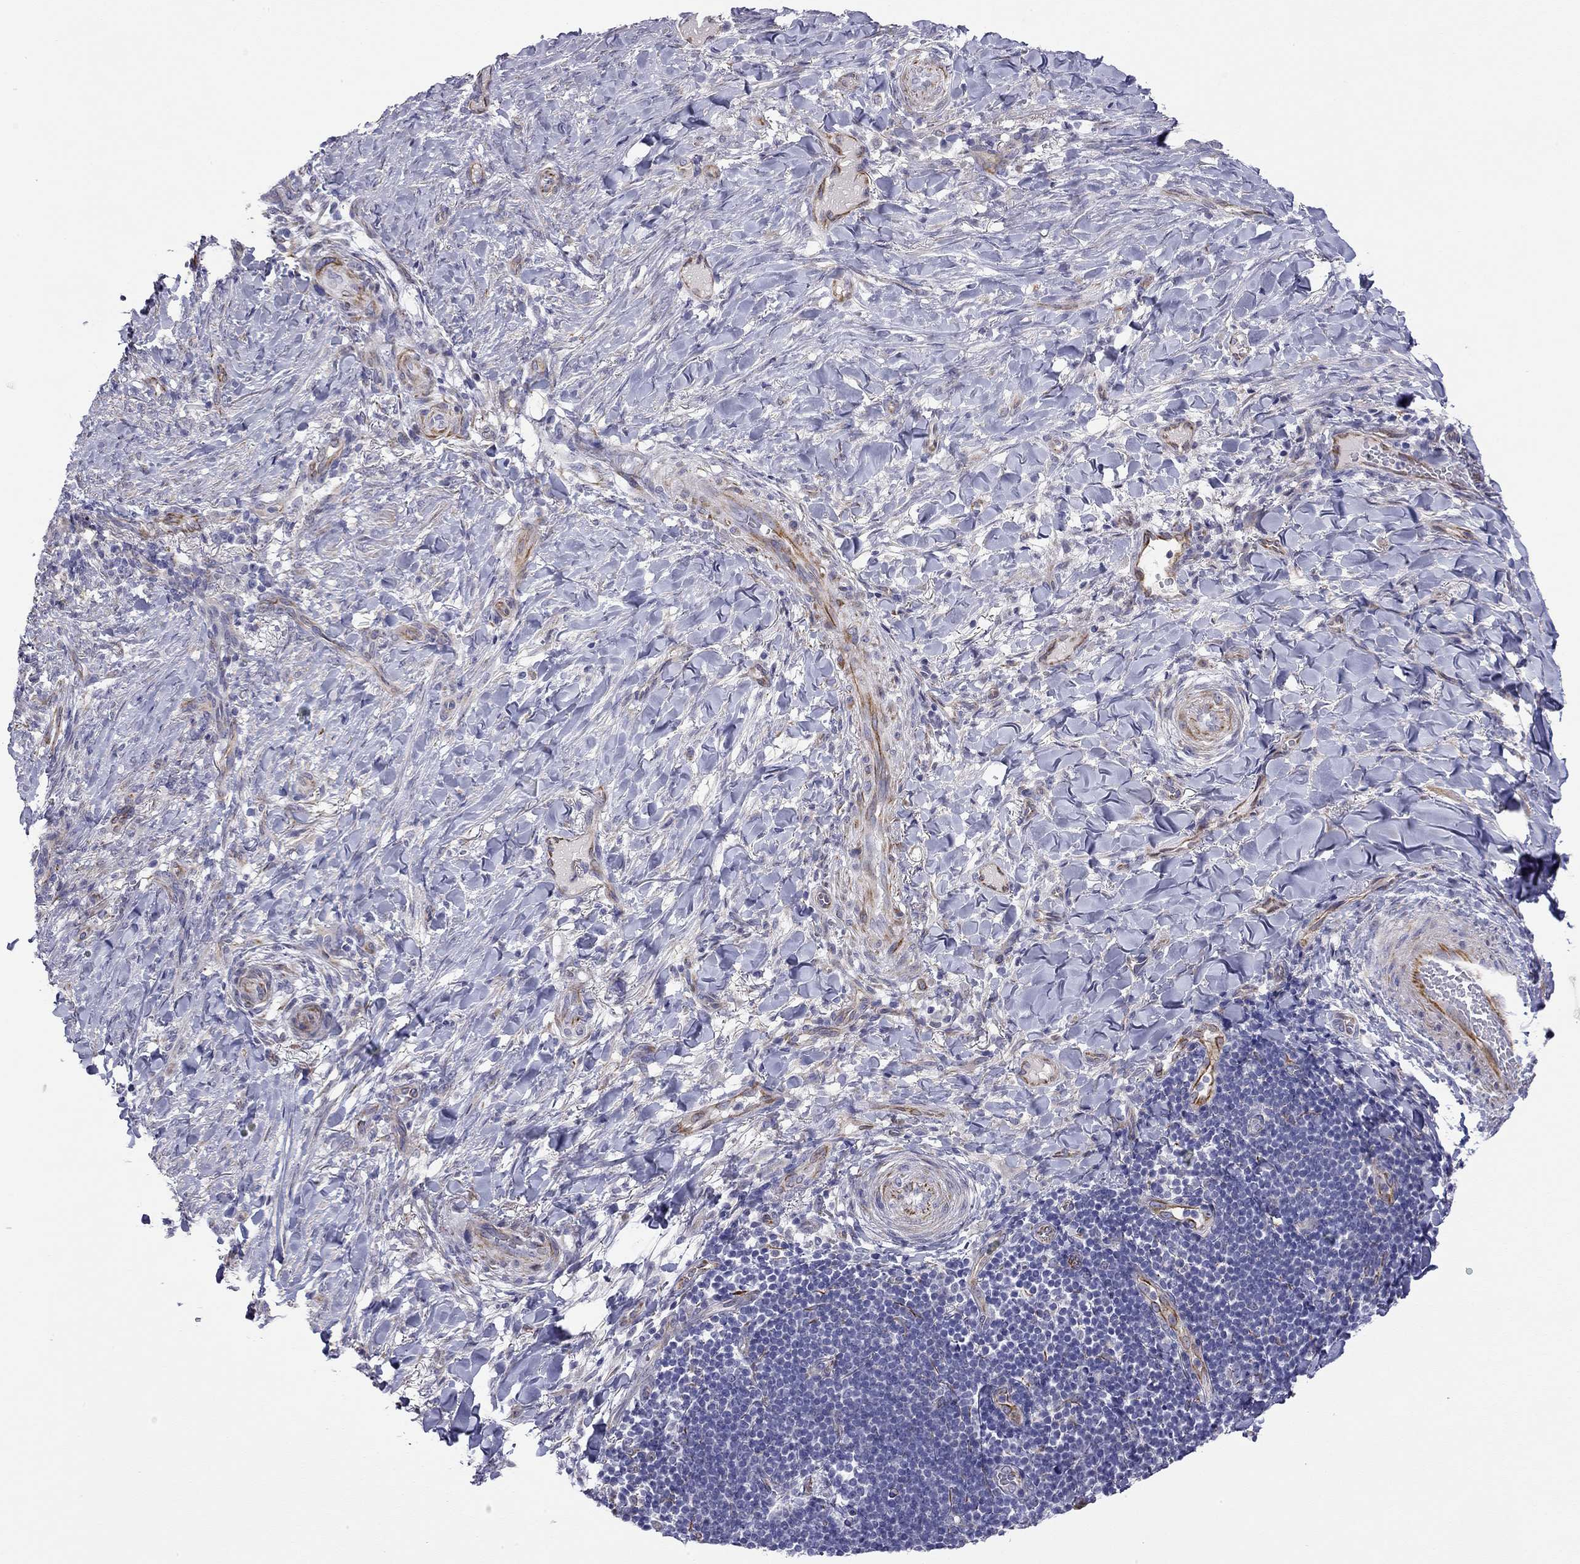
{"staining": {"intensity": "negative", "quantity": "none", "location": "none"}, "tissue": "skin cancer", "cell_type": "Tumor cells", "image_type": "cancer", "snomed": [{"axis": "morphology", "description": "Basal cell carcinoma"}, {"axis": "topography", "description": "Skin"}], "caption": "Tumor cells show no significant protein expression in skin cancer (basal cell carcinoma). (Immunohistochemistry (ihc), brightfield microscopy, high magnification).", "gene": "RTL1", "patient": {"sex": "female", "age": 69}}